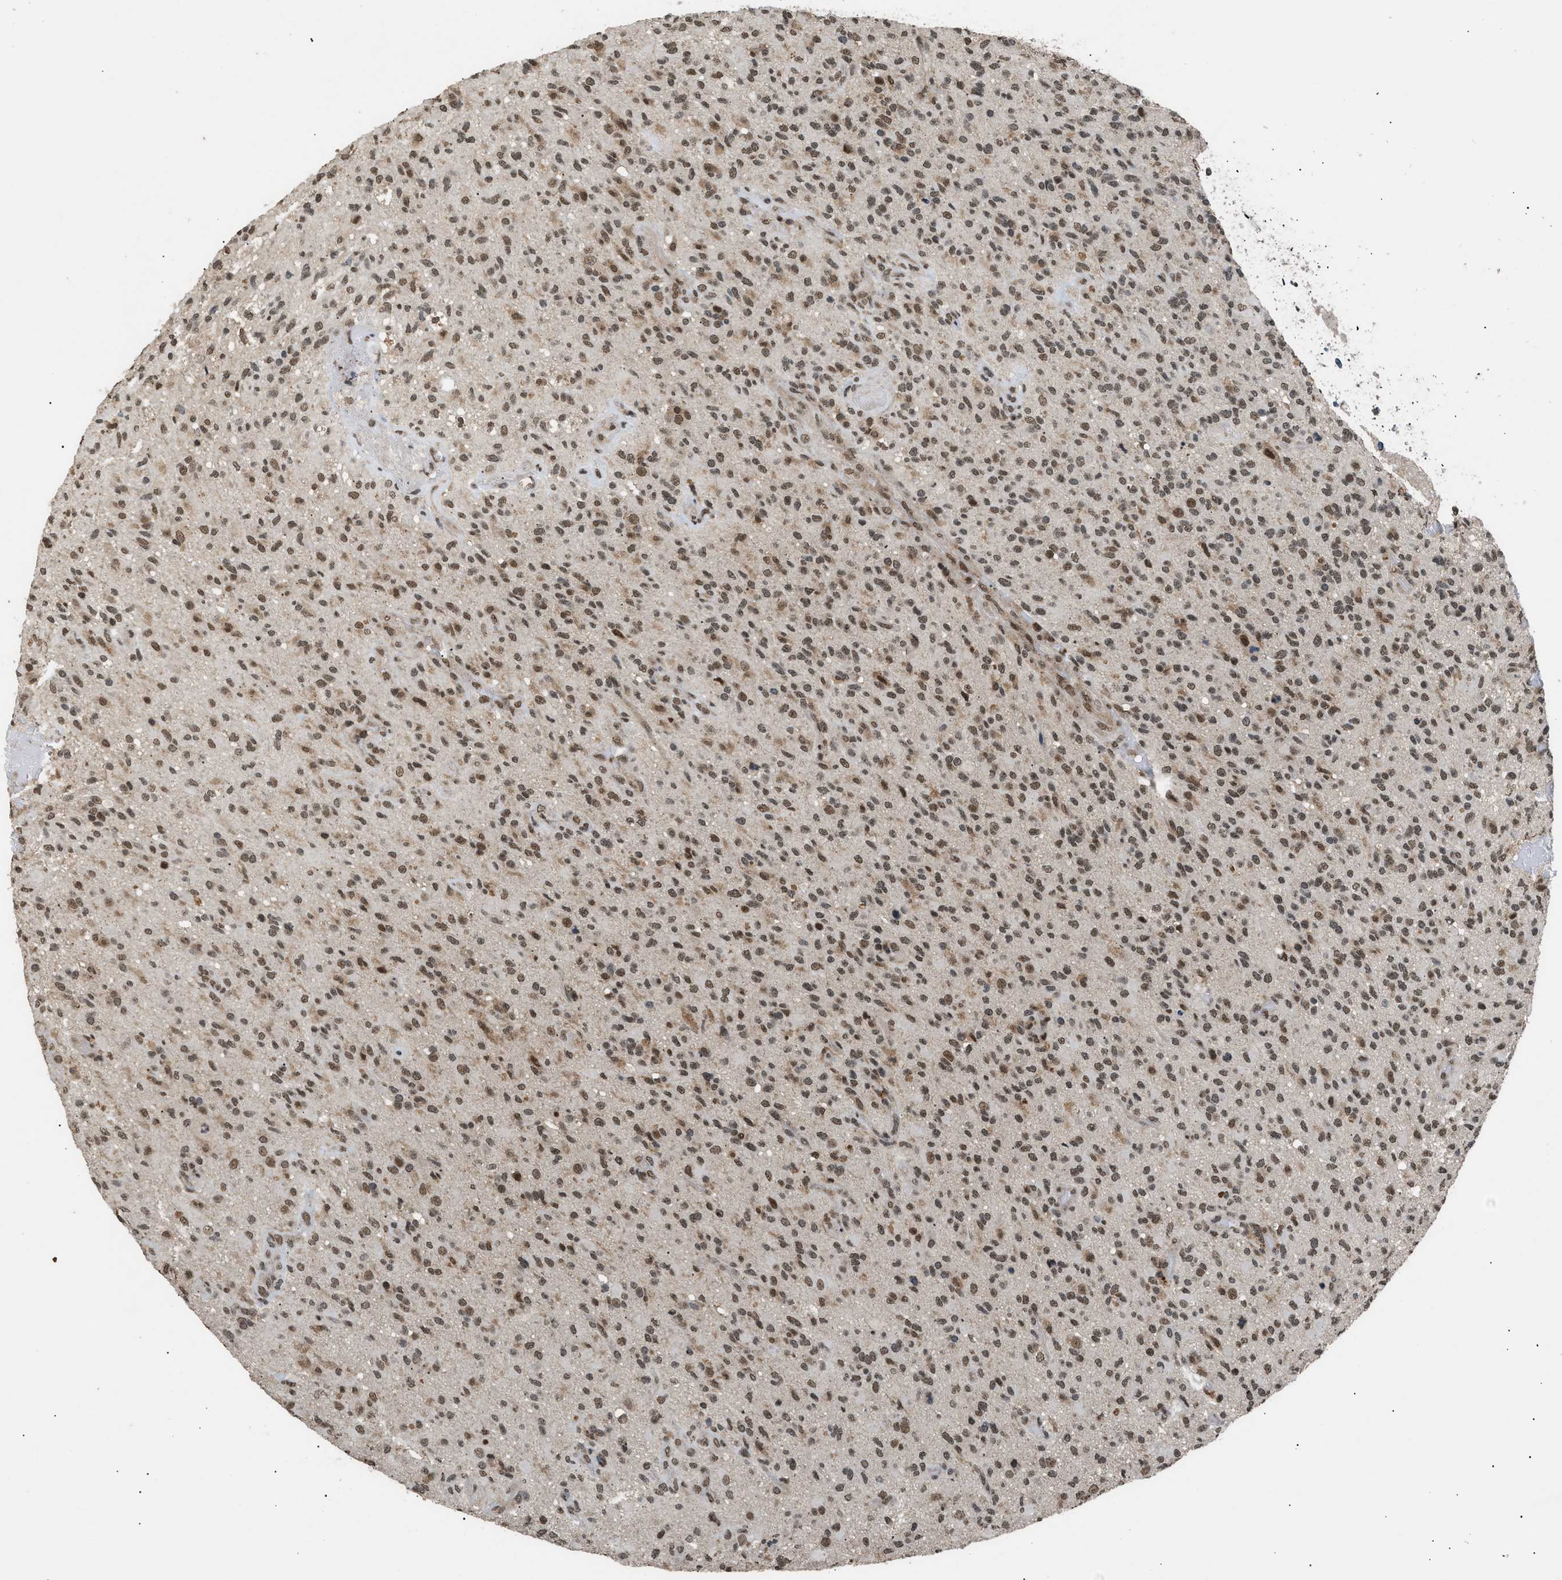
{"staining": {"intensity": "moderate", "quantity": ">75%", "location": "nuclear"}, "tissue": "glioma", "cell_type": "Tumor cells", "image_type": "cancer", "snomed": [{"axis": "morphology", "description": "Glioma, malignant, High grade"}, {"axis": "topography", "description": "Brain"}], "caption": "About >75% of tumor cells in human glioma reveal moderate nuclear protein staining as visualized by brown immunohistochemical staining.", "gene": "RBM5", "patient": {"sex": "male", "age": 71}}